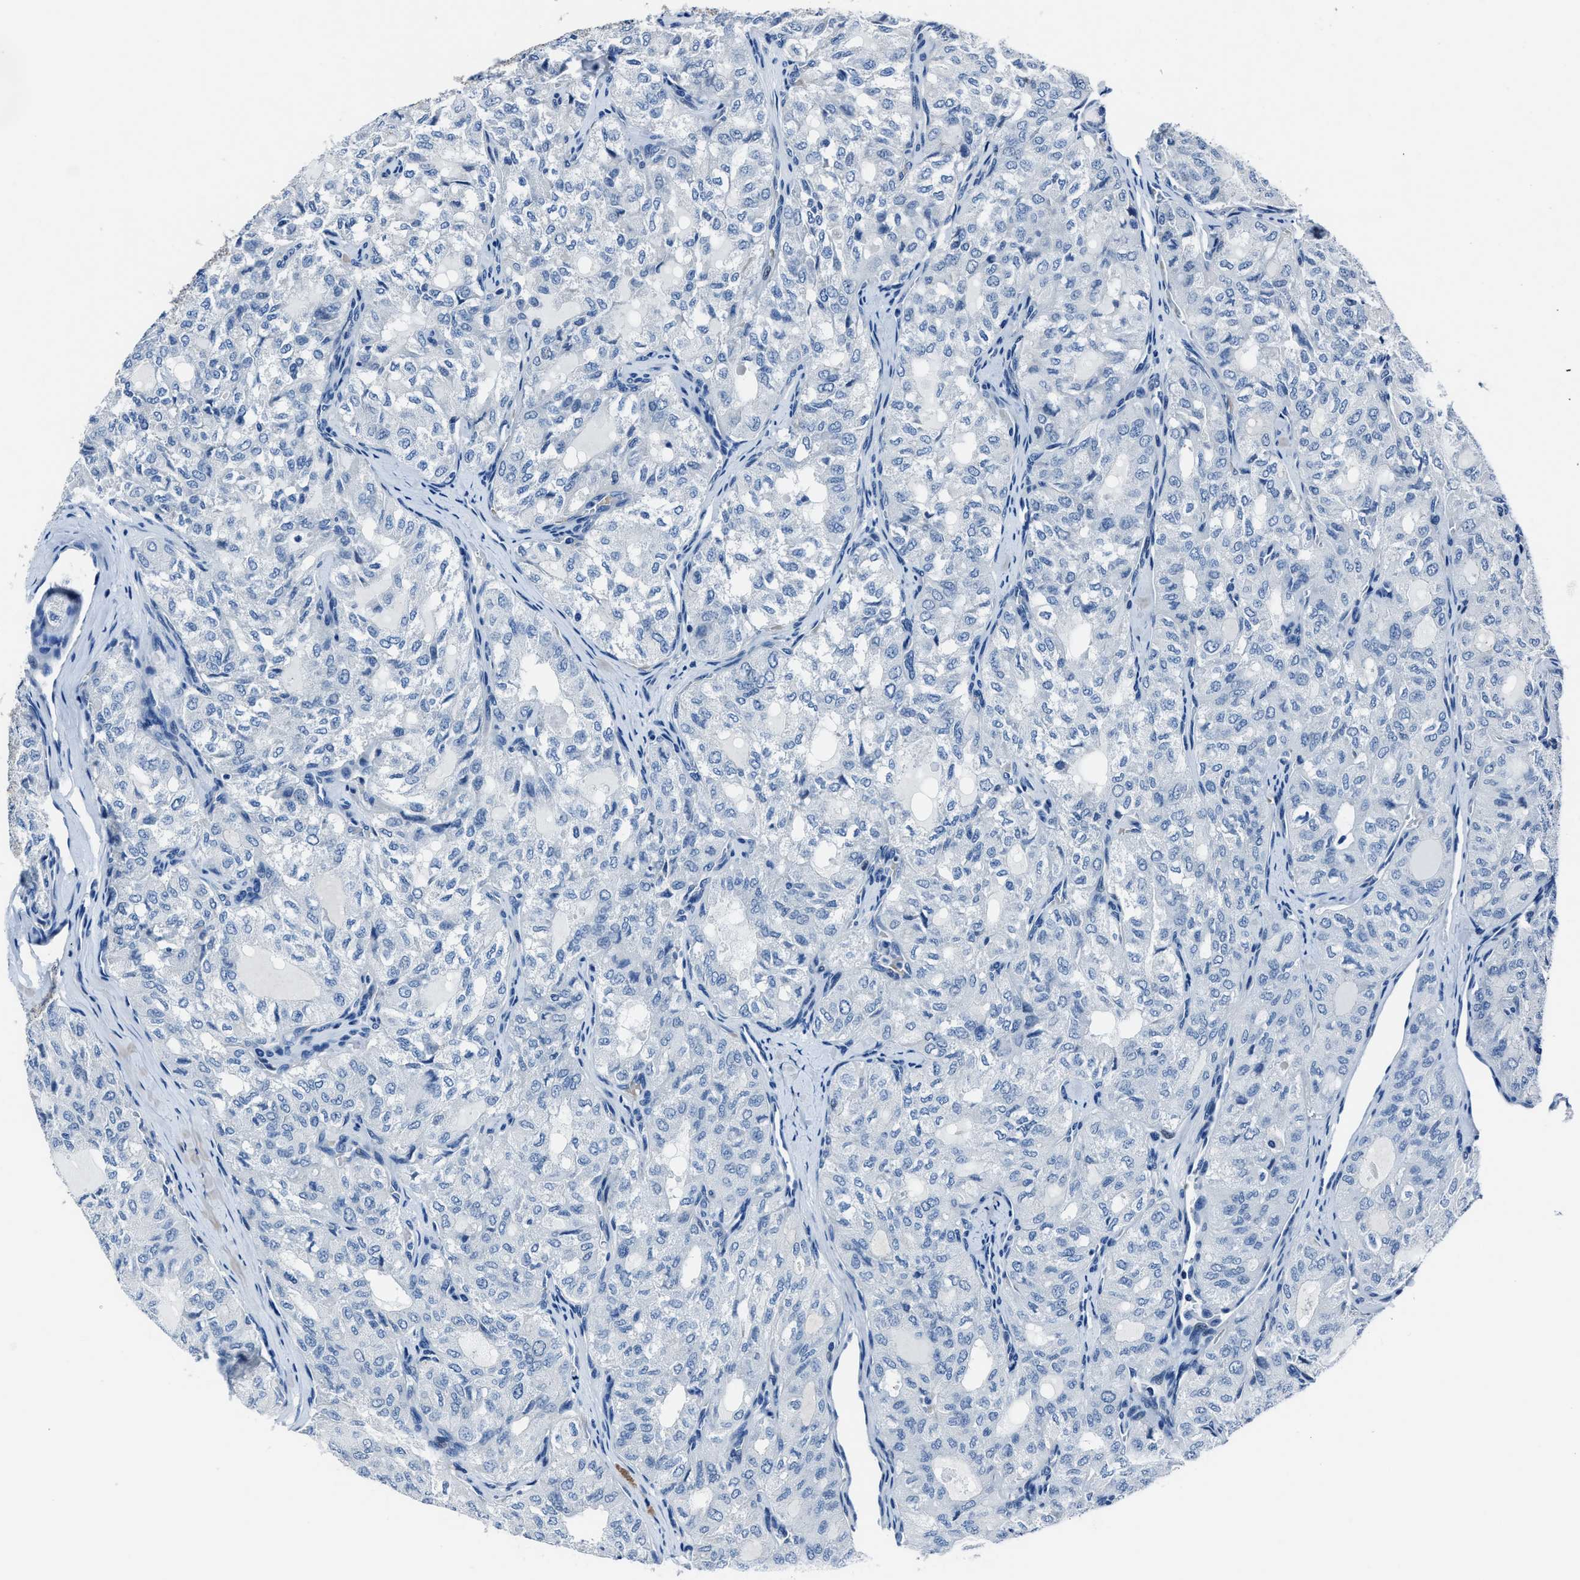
{"staining": {"intensity": "negative", "quantity": "none", "location": "none"}, "tissue": "thyroid cancer", "cell_type": "Tumor cells", "image_type": "cancer", "snomed": [{"axis": "morphology", "description": "Follicular adenoma carcinoma, NOS"}, {"axis": "topography", "description": "Thyroid gland"}], "caption": "A micrograph of thyroid follicular adenoma carcinoma stained for a protein reveals no brown staining in tumor cells. The staining was performed using DAB (3,3'-diaminobenzidine) to visualize the protein expression in brown, while the nuclei were stained in blue with hematoxylin (Magnification: 20x).", "gene": "NACAD", "patient": {"sex": "male", "age": 75}}